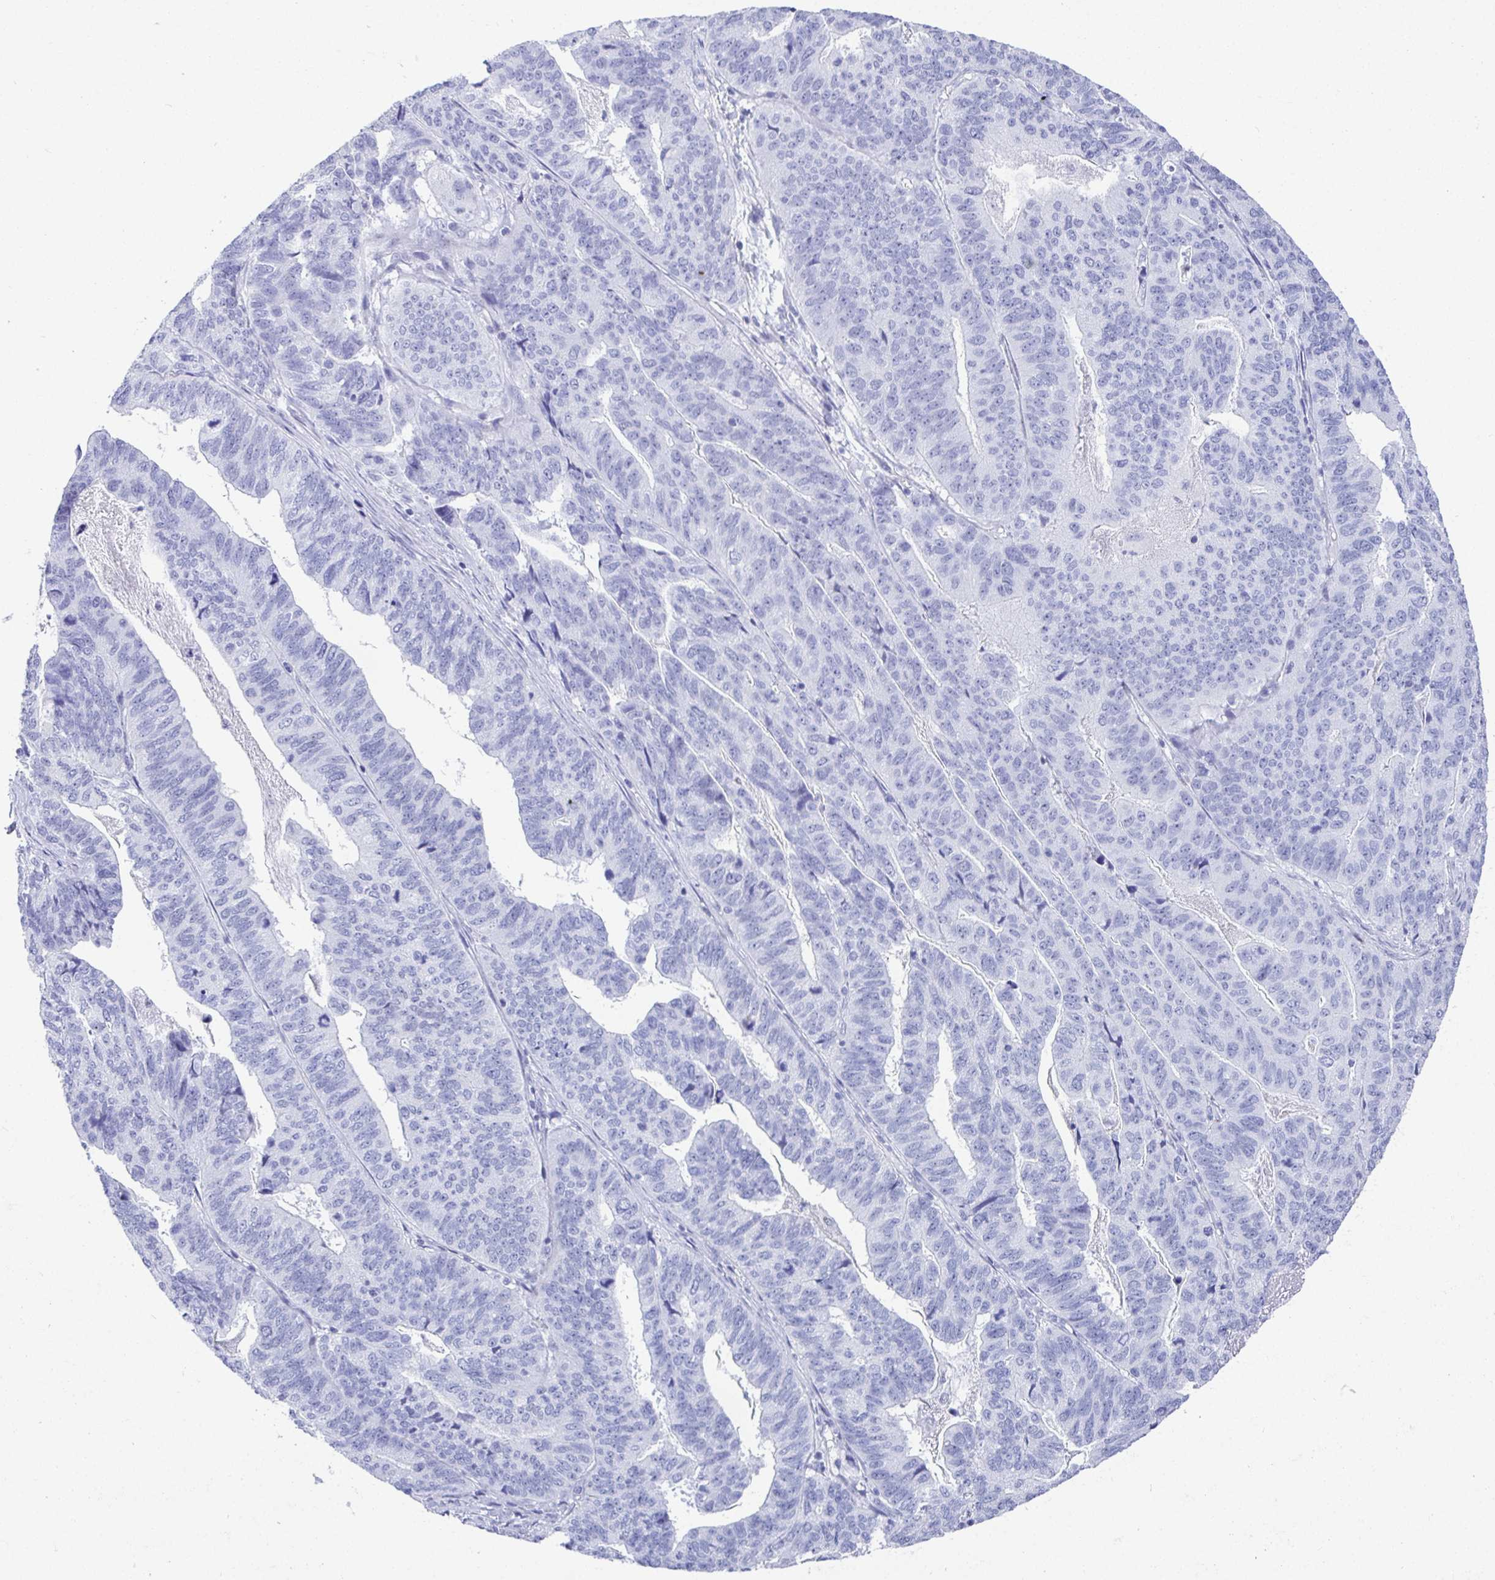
{"staining": {"intensity": "negative", "quantity": "none", "location": "none"}, "tissue": "stomach cancer", "cell_type": "Tumor cells", "image_type": "cancer", "snomed": [{"axis": "morphology", "description": "Adenocarcinoma, NOS"}, {"axis": "topography", "description": "Stomach, upper"}], "caption": "The image demonstrates no staining of tumor cells in adenocarcinoma (stomach).", "gene": "TMEM241", "patient": {"sex": "female", "age": 67}}